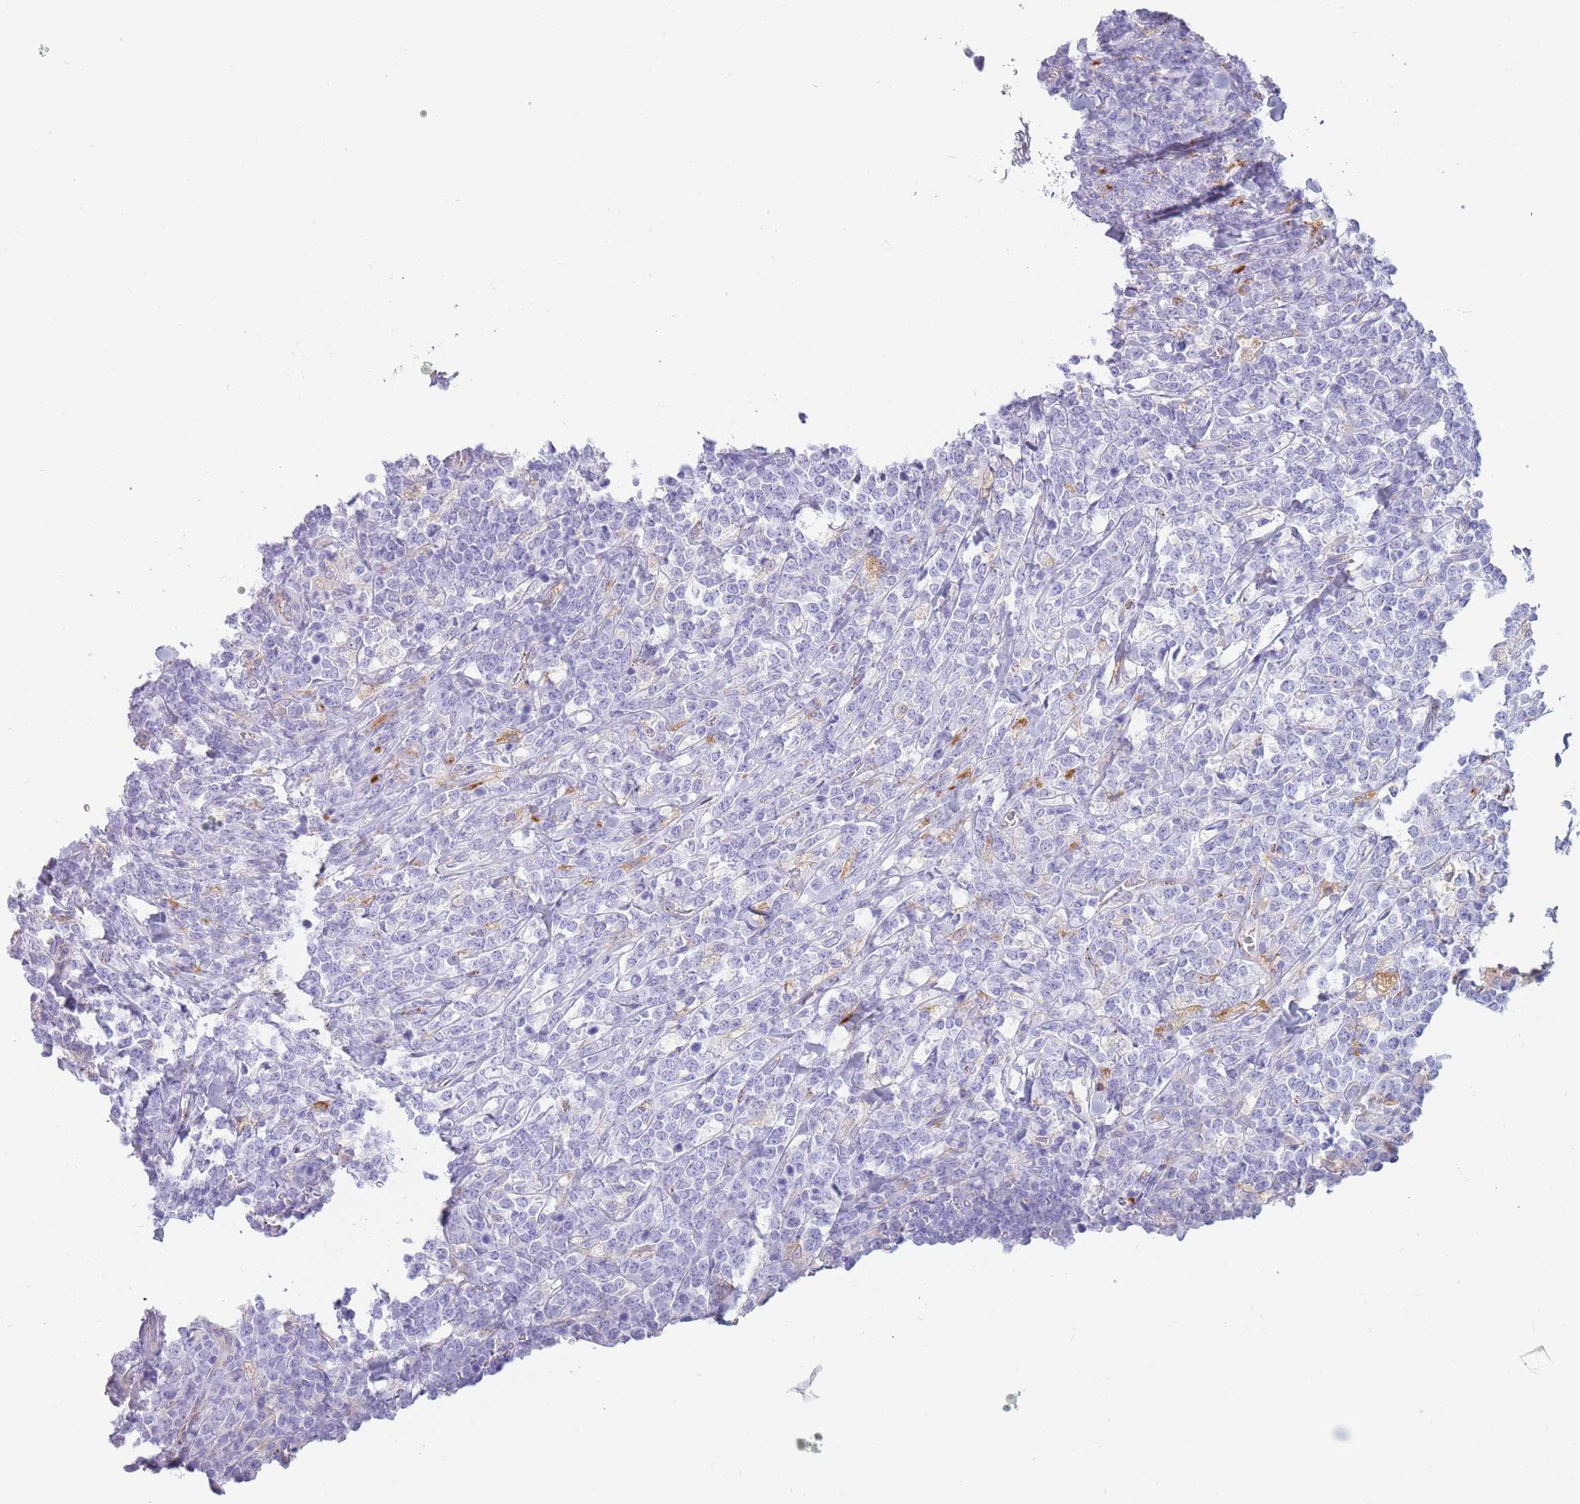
{"staining": {"intensity": "negative", "quantity": "none", "location": "none"}, "tissue": "lymphoma", "cell_type": "Tumor cells", "image_type": "cancer", "snomed": [{"axis": "morphology", "description": "Malignant lymphoma, non-Hodgkin's type, High grade"}, {"axis": "topography", "description": "Small intestine"}], "caption": "Tumor cells show no significant protein positivity in lymphoma. (Immunohistochemistry, brightfield microscopy, high magnification).", "gene": "GAA", "patient": {"sex": "male", "age": 8}}